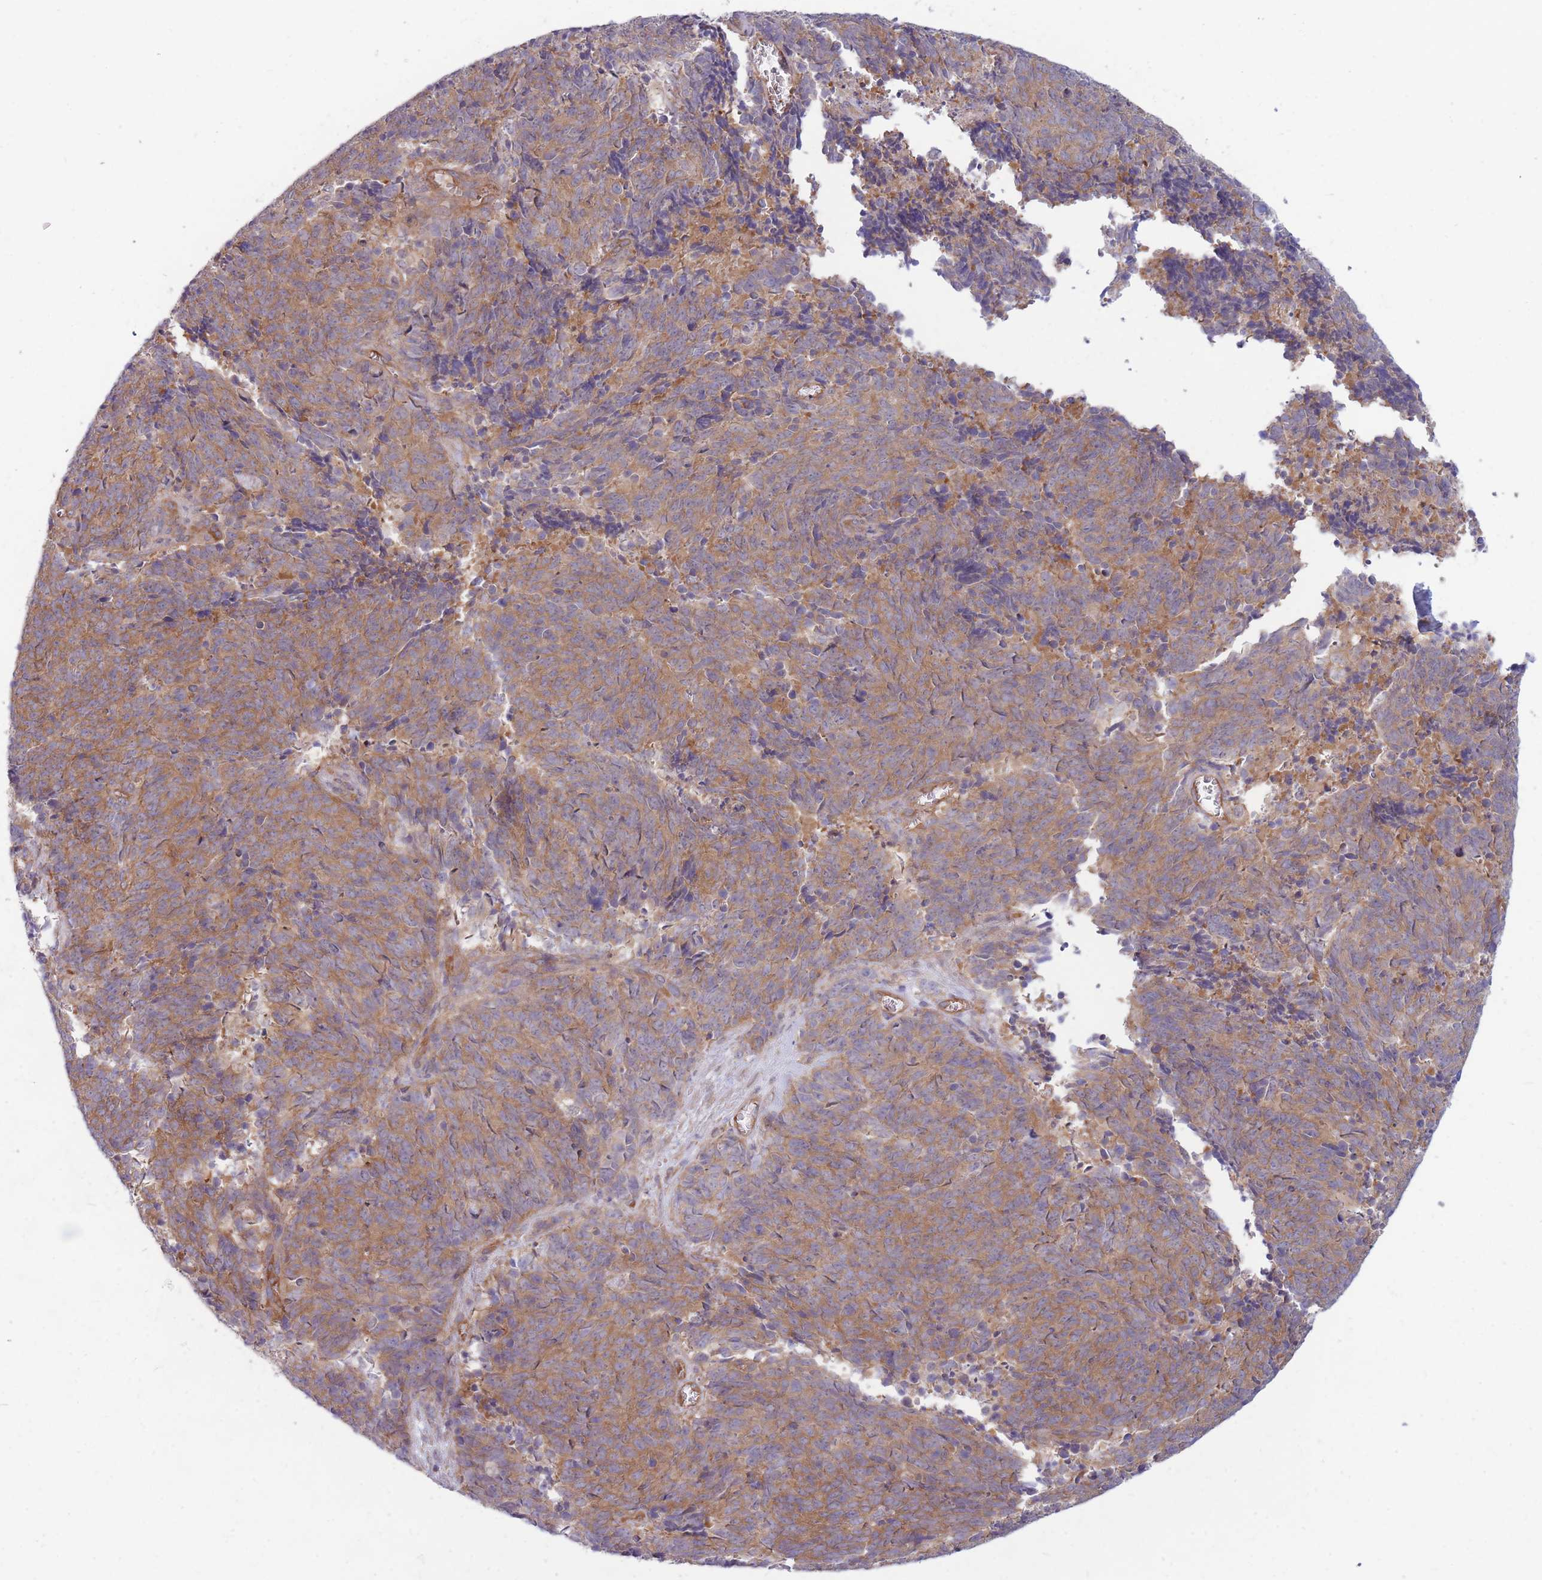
{"staining": {"intensity": "moderate", "quantity": "25%-75%", "location": "cytoplasmic/membranous"}, "tissue": "cervical cancer", "cell_type": "Tumor cells", "image_type": "cancer", "snomed": [{"axis": "morphology", "description": "Squamous cell carcinoma, NOS"}, {"axis": "topography", "description": "Cervix"}], "caption": "Immunohistochemistry image of neoplastic tissue: squamous cell carcinoma (cervical) stained using immunohistochemistry (IHC) shows medium levels of moderate protein expression localized specifically in the cytoplasmic/membranous of tumor cells, appearing as a cytoplasmic/membranous brown color.", "gene": "GGA1", "patient": {"sex": "female", "age": 29}}